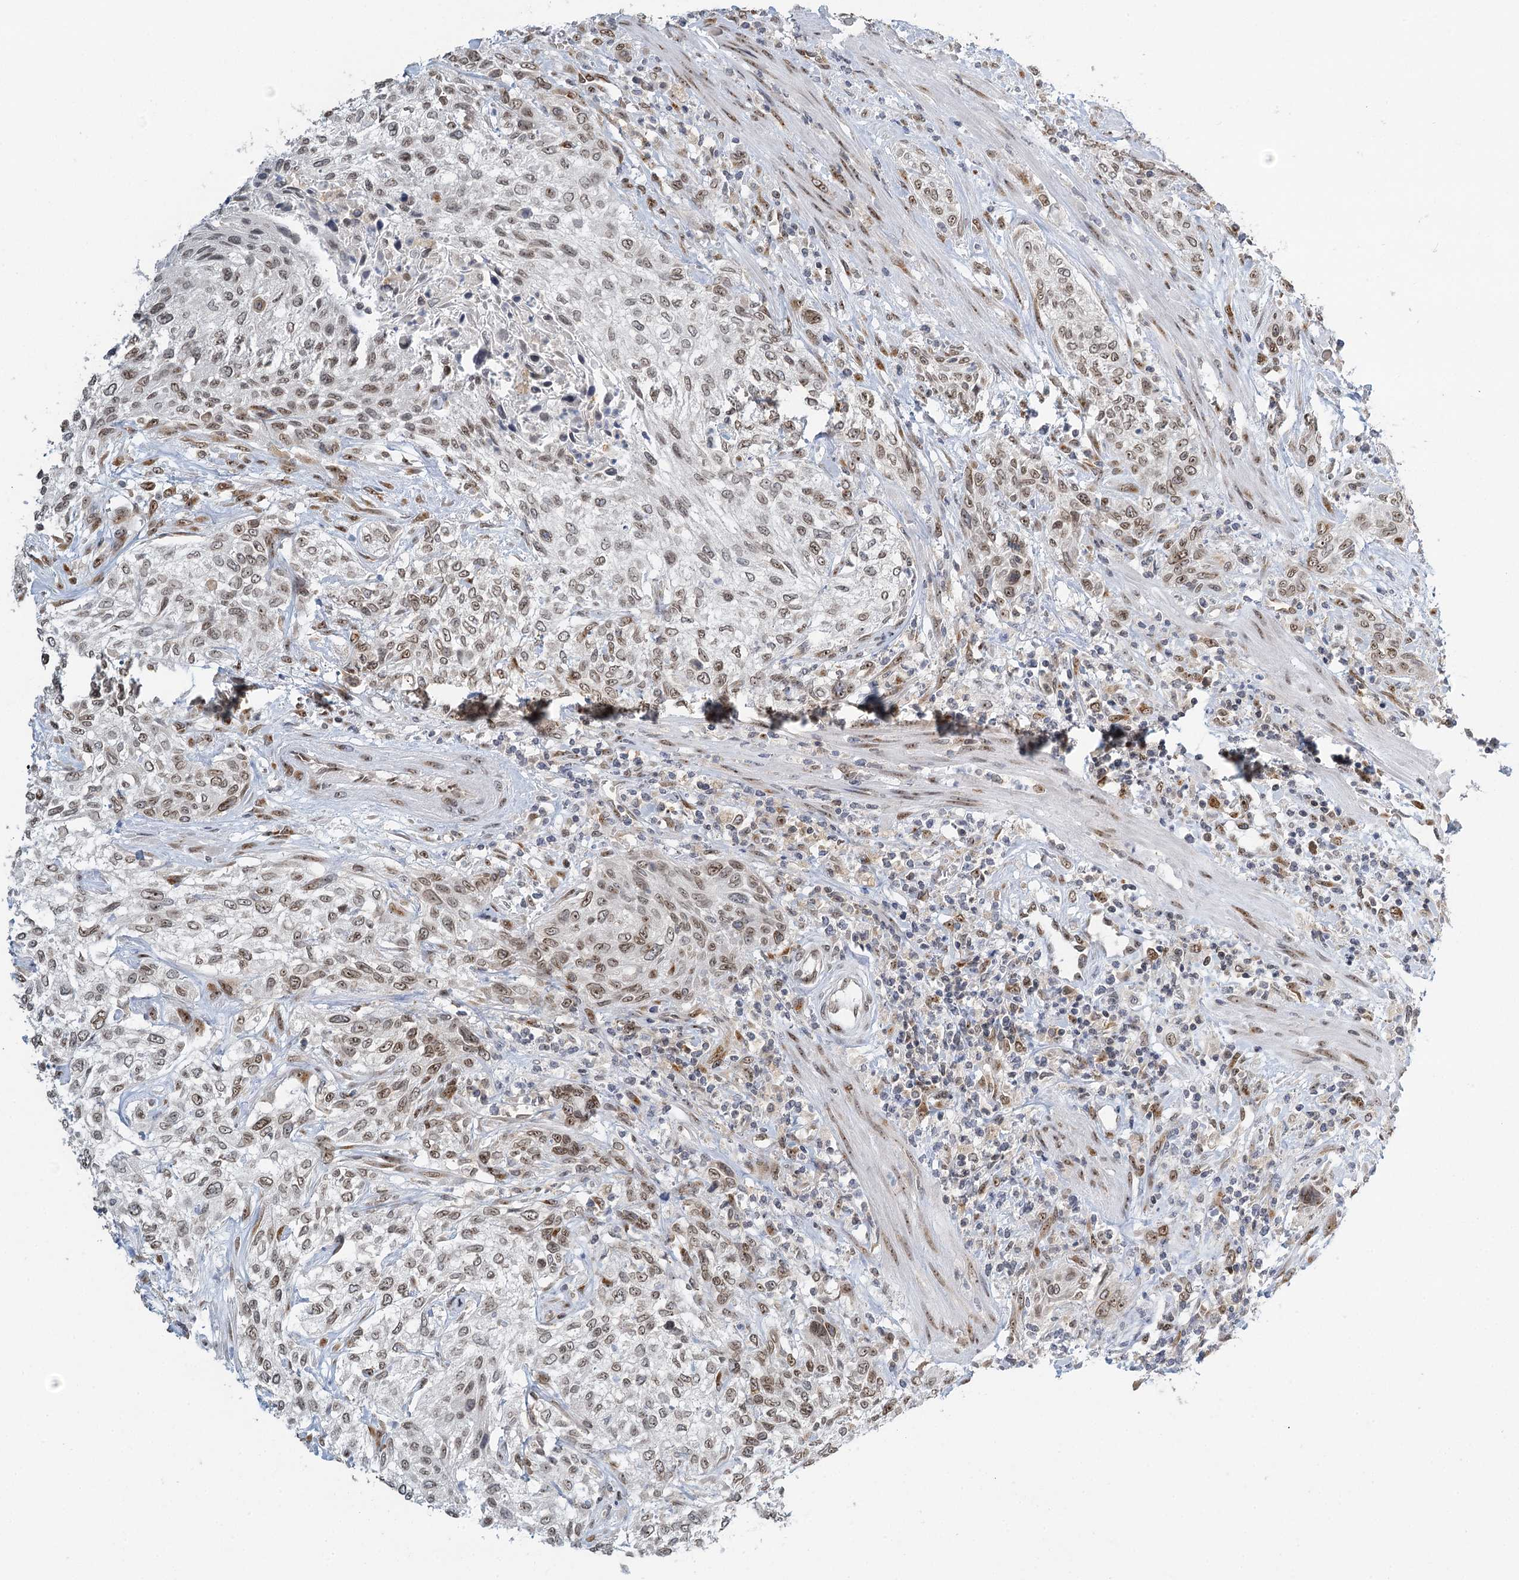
{"staining": {"intensity": "moderate", "quantity": "25%-75%", "location": "nuclear"}, "tissue": "urothelial cancer", "cell_type": "Tumor cells", "image_type": "cancer", "snomed": [{"axis": "morphology", "description": "Normal tissue, NOS"}, {"axis": "morphology", "description": "Urothelial carcinoma, NOS"}, {"axis": "topography", "description": "Urinary bladder"}, {"axis": "topography", "description": "Peripheral nerve tissue"}], "caption": "Immunohistochemical staining of urothelial cancer displays medium levels of moderate nuclear expression in approximately 25%-75% of tumor cells.", "gene": "TREX1", "patient": {"sex": "male", "age": 35}}